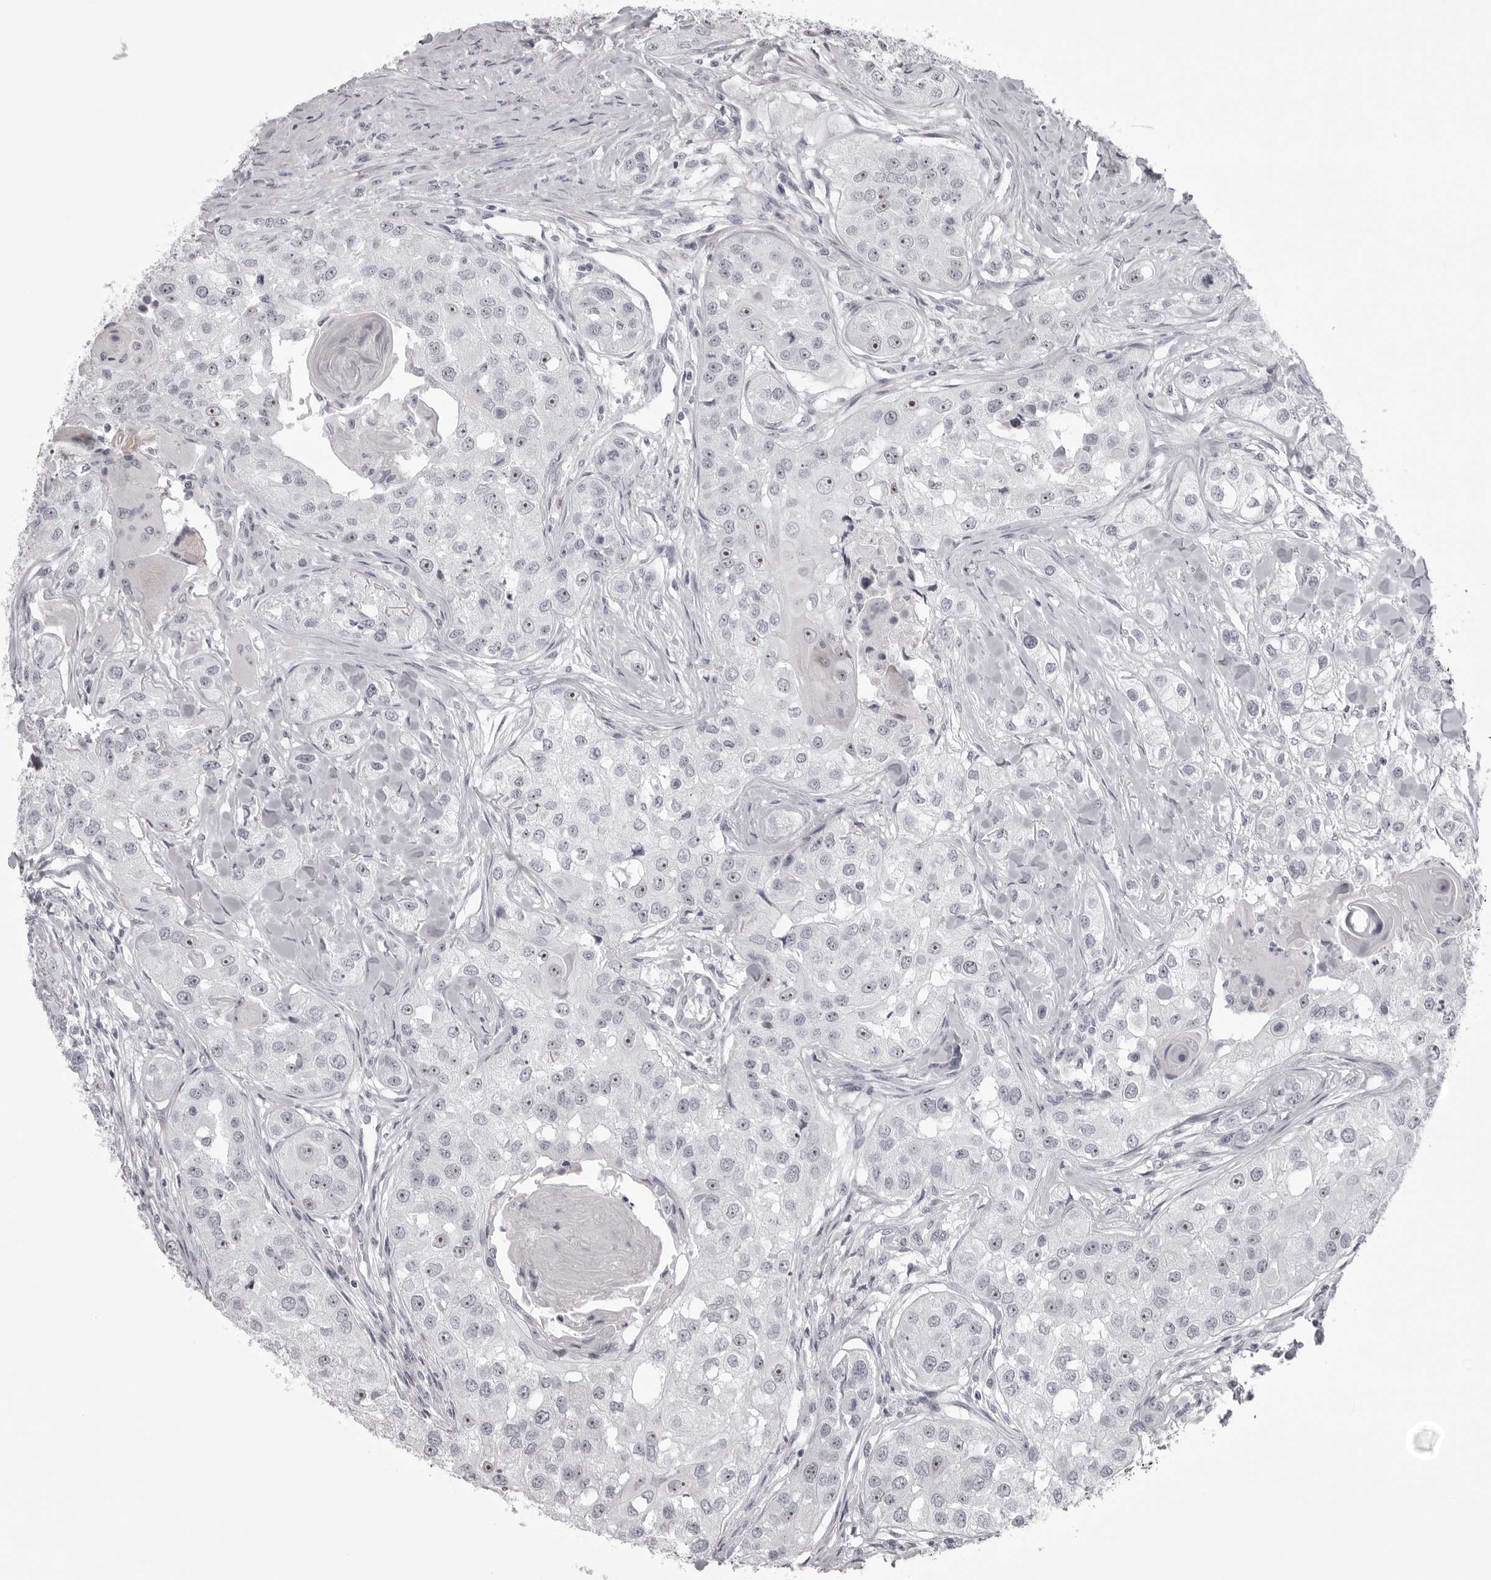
{"staining": {"intensity": "weak", "quantity": "25%-75%", "location": "nuclear"}, "tissue": "head and neck cancer", "cell_type": "Tumor cells", "image_type": "cancer", "snomed": [{"axis": "morphology", "description": "Normal tissue, NOS"}, {"axis": "morphology", "description": "Squamous cell carcinoma, NOS"}, {"axis": "topography", "description": "Skeletal muscle"}, {"axis": "topography", "description": "Head-Neck"}], "caption": "A brown stain labels weak nuclear positivity of a protein in head and neck cancer tumor cells.", "gene": "HELZ", "patient": {"sex": "male", "age": 51}}